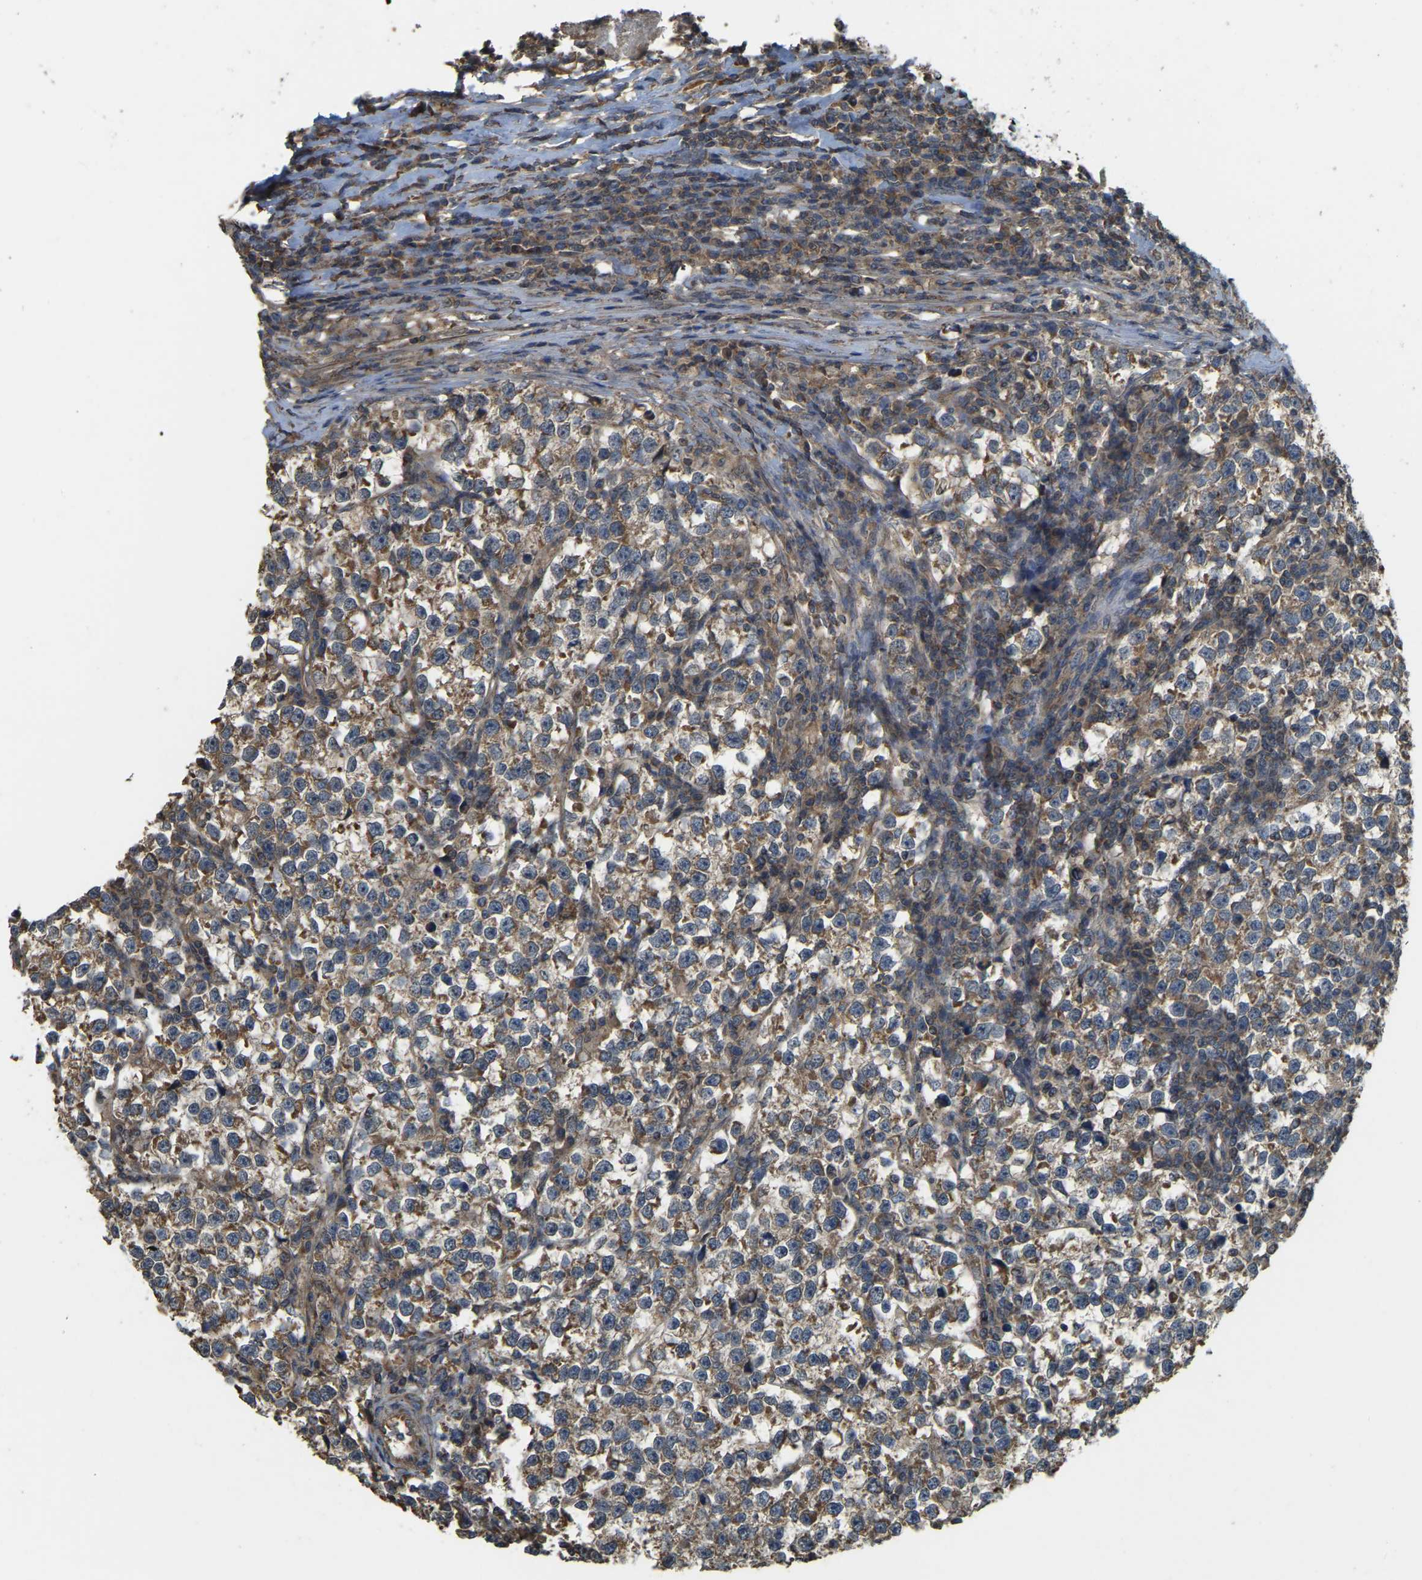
{"staining": {"intensity": "moderate", "quantity": ">75%", "location": "cytoplasmic/membranous"}, "tissue": "testis cancer", "cell_type": "Tumor cells", "image_type": "cancer", "snomed": [{"axis": "morphology", "description": "Normal tissue, NOS"}, {"axis": "morphology", "description": "Seminoma, NOS"}, {"axis": "topography", "description": "Testis"}], "caption": "Immunohistochemistry (IHC) staining of seminoma (testis), which exhibits medium levels of moderate cytoplasmic/membranous expression in about >75% of tumor cells indicating moderate cytoplasmic/membranous protein expression. The staining was performed using DAB (brown) for protein detection and nuclei were counterstained in hematoxylin (blue).", "gene": "GNG2", "patient": {"sex": "male", "age": 43}}